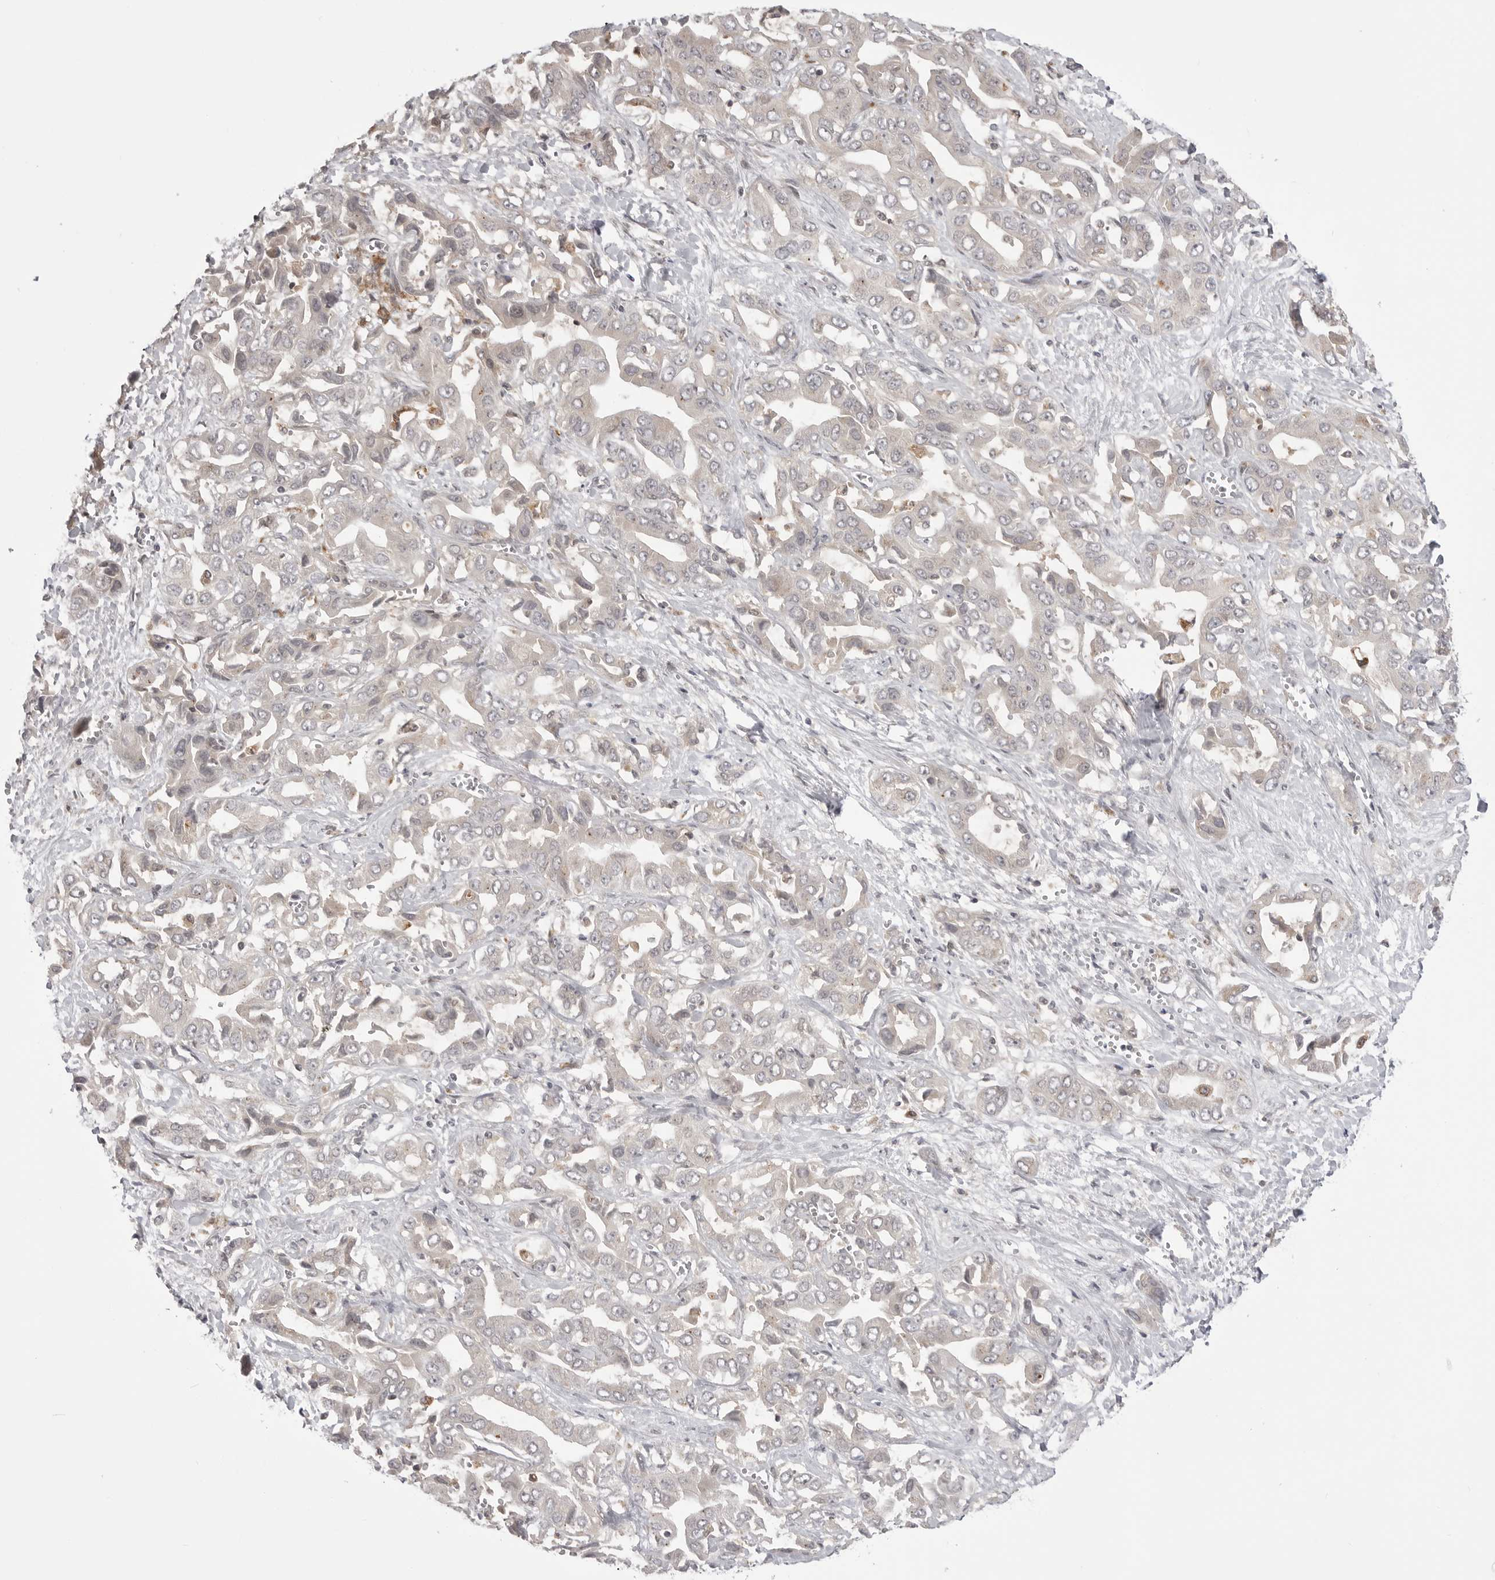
{"staining": {"intensity": "negative", "quantity": "none", "location": "none"}, "tissue": "liver cancer", "cell_type": "Tumor cells", "image_type": "cancer", "snomed": [{"axis": "morphology", "description": "Cholangiocarcinoma"}, {"axis": "topography", "description": "Liver"}], "caption": "An IHC photomicrograph of liver cancer is shown. There is no staining in tumor cells of liver cancer.", "gene": "PTK2B", "patient": {"sex": "female", "age": 52}}